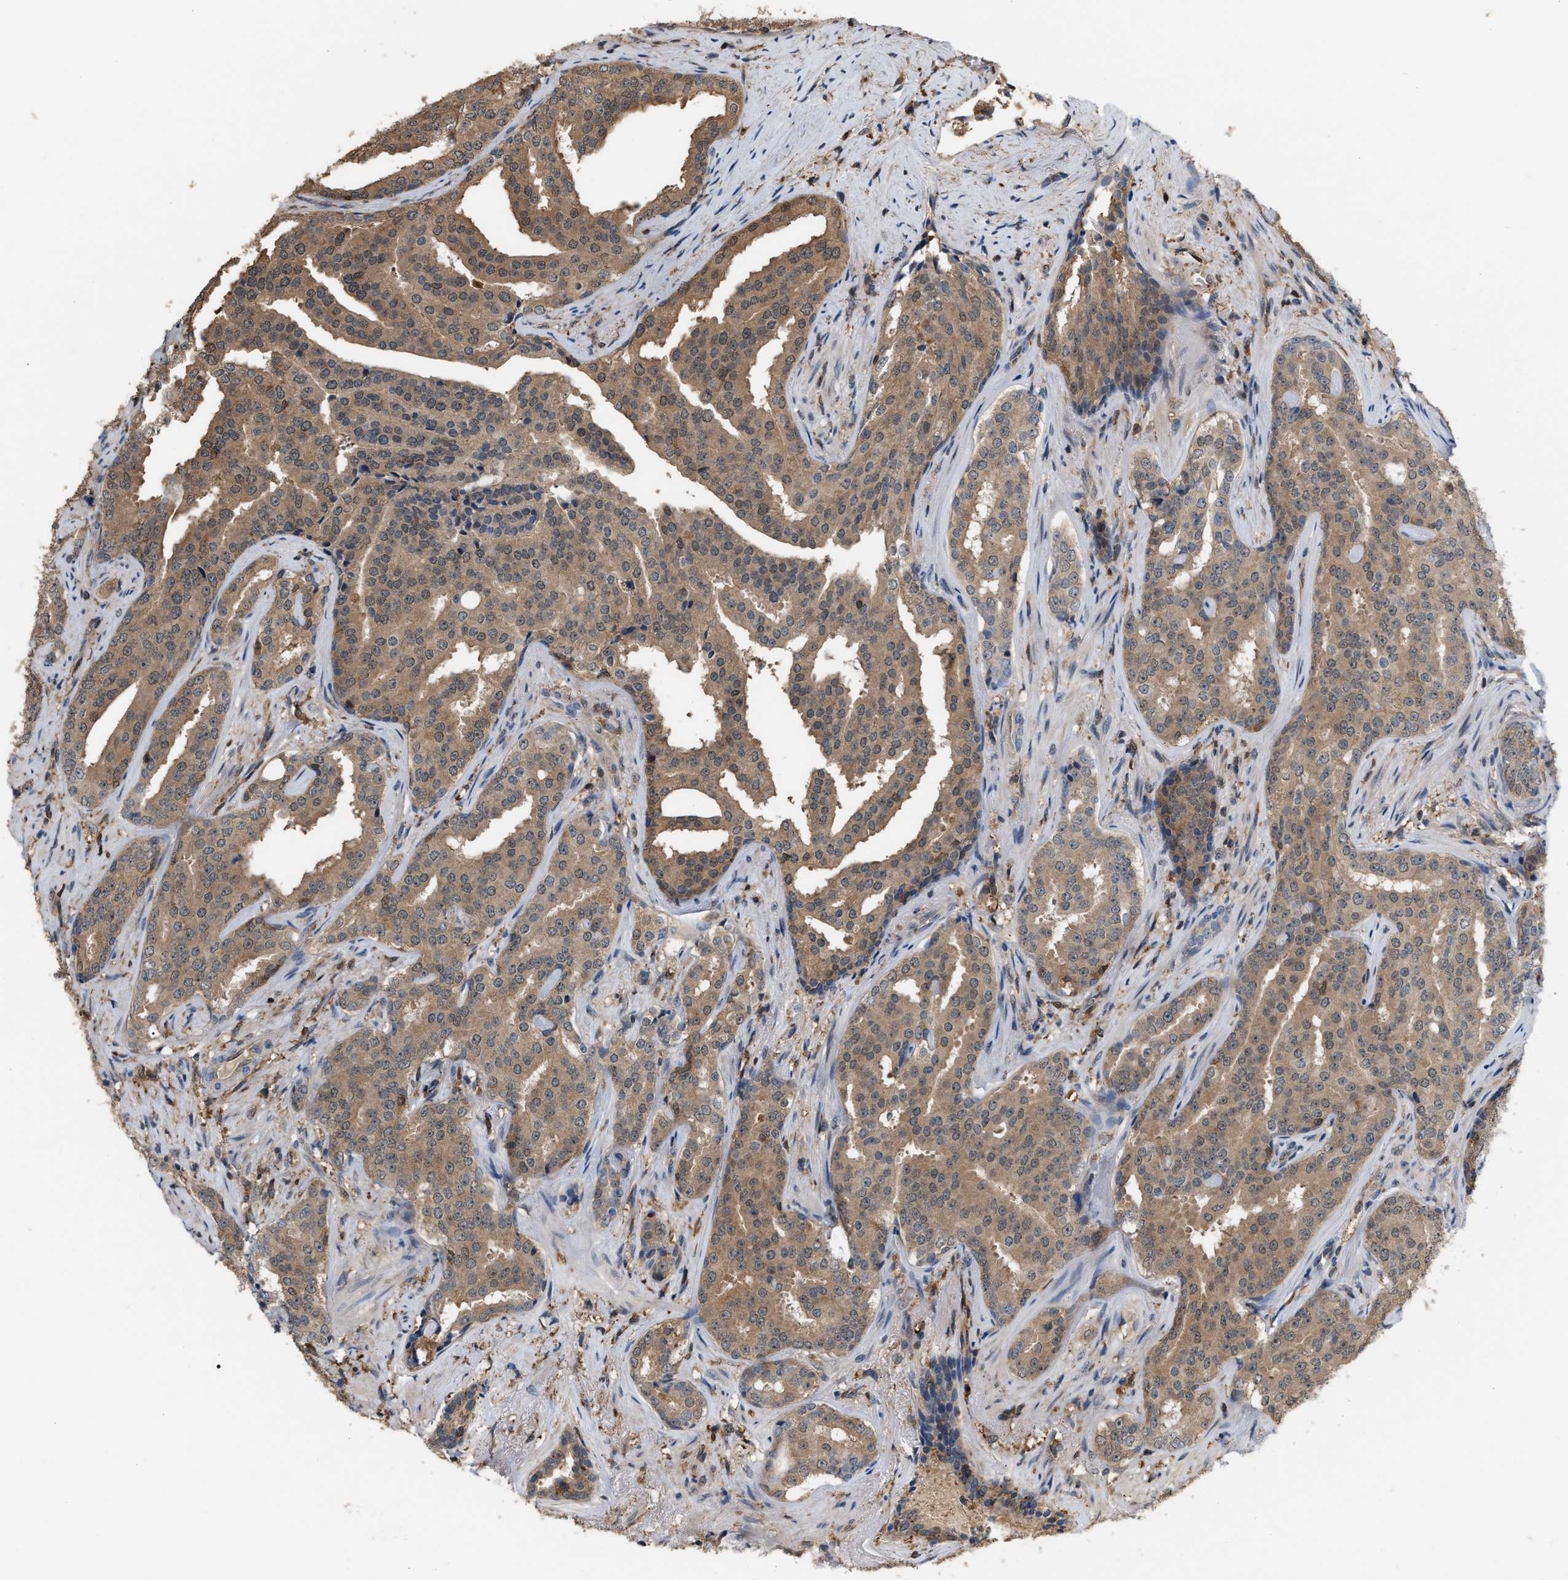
{"staining": {"intensity": "moderate", "quantity": ">75%", "location": "cytoplasmic/membranous"}, "tissue": "prostate cancer", "cell_type": "Tumor cells", "image_type": "cancer", "snomed": [{"axis": "morphology", "description": "Adenocarcinoma, High grade"}, {"axis": "topography", "description": "Prostate"}], "caption": "Immunohistochemical staining of prostate cancer reveals moderate cytoplasmic/membranous protein expression in about >75% of tumor cells. (brown staining indicates protein expression, while blue staining denotes nuclei).", "gene": "MTPN", "patient": {"sex": "male", "age": 71}}